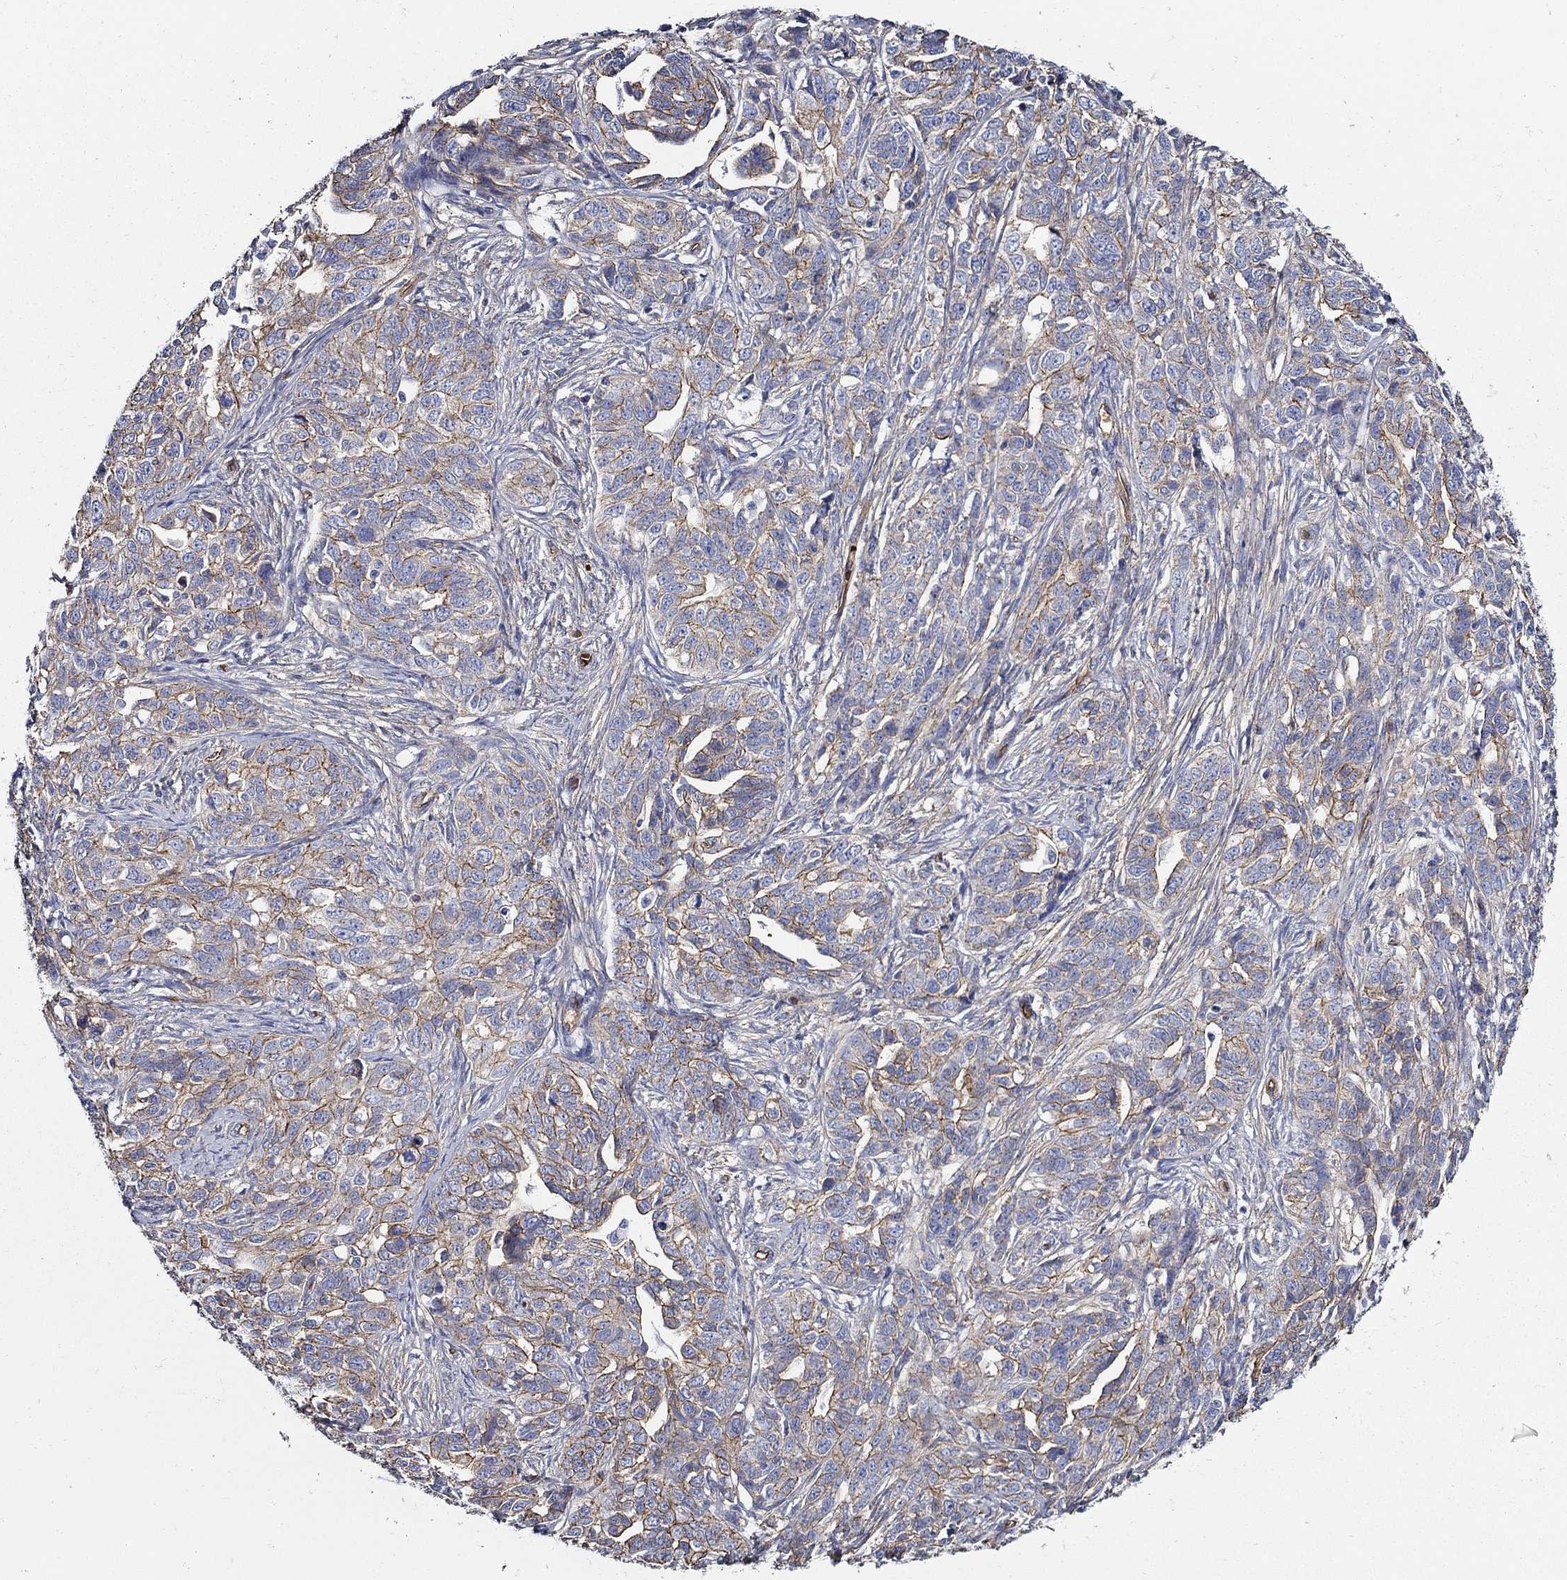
{"staining": {"intensity": "strong", "quantity": "25%-75%", "location": "cytoplasmic/membranous"}, "tissue": "ovarian cancer", "cell_type": "Tumor cells", "image_type": "cancer", "snomed": [{"axis": "morphology", "description": "Cystadenocarcinoma, serous, NOS"}, {"axis": "topography", "description": "Ovary"}], "caption": "The histopathology image exhibits immunohistochemical staining of ovarian cancer (serous cystadenocarcinoma). There is strong cytoplasmic/membranous positivity is appreciated in about 25%-75% of tumor cells.", "gene": "APBB3", "patient": {"sex": "female", "age": 71}}